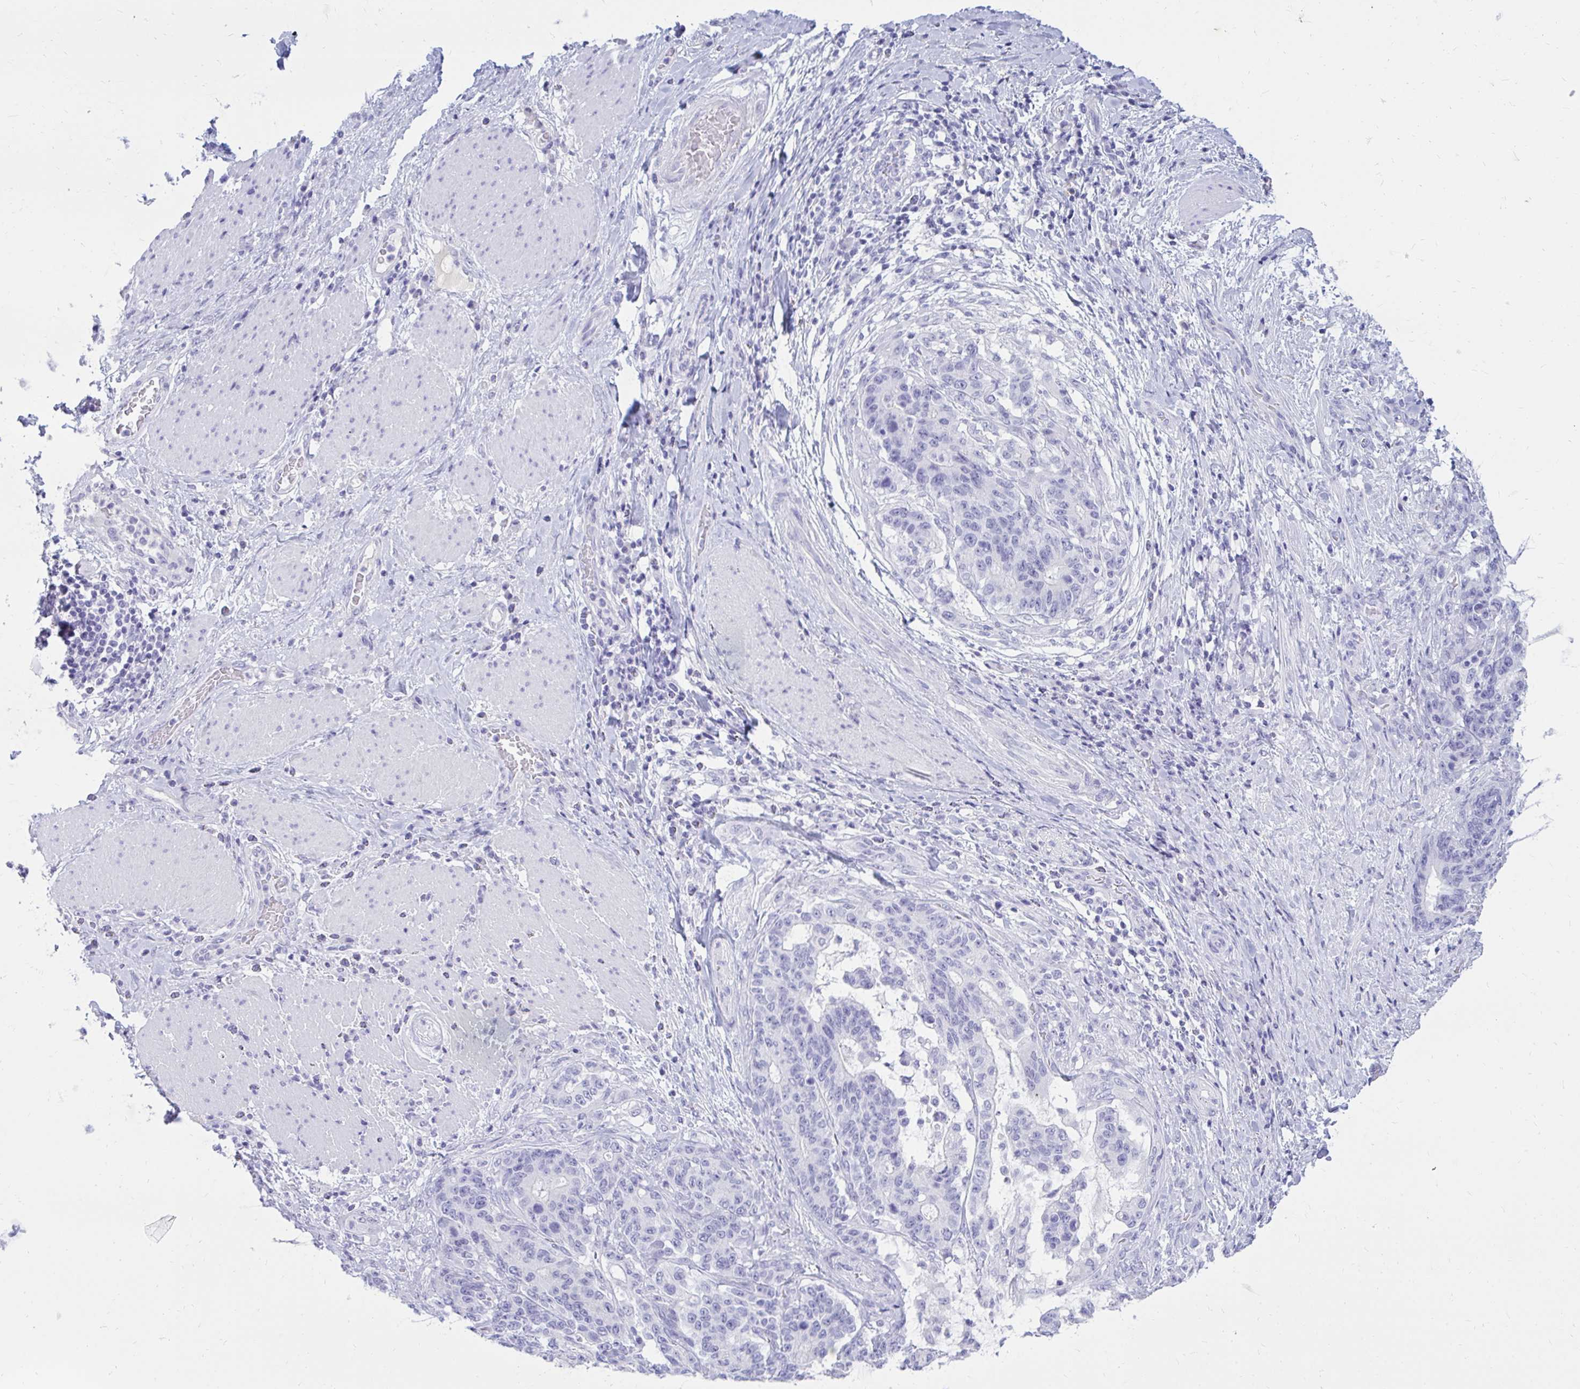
{"staining": {"intensity": "negative", "quantity": "none", "location": "none"}, "tissue": "stomach cancer", "cell_type": "Tumor cells", "image_type": "cancer", "snomed": [{"axis": "morphology", "description": "Normal tissue, NOS"}, {"axis": "morphology", "description": "Adenocarcinoma, NOS"}, {"axis": "topography", "description": "Stomach"}], "caption": "Immunohistochemical staining of stomach cancer (adenocarcinoma) demonstrates no significant expression in tumor cells. (IHC, brightfield microscopy, high magnification).", "gene": "NANOGNB", "patient": {"sex": "female", "age": 64}}